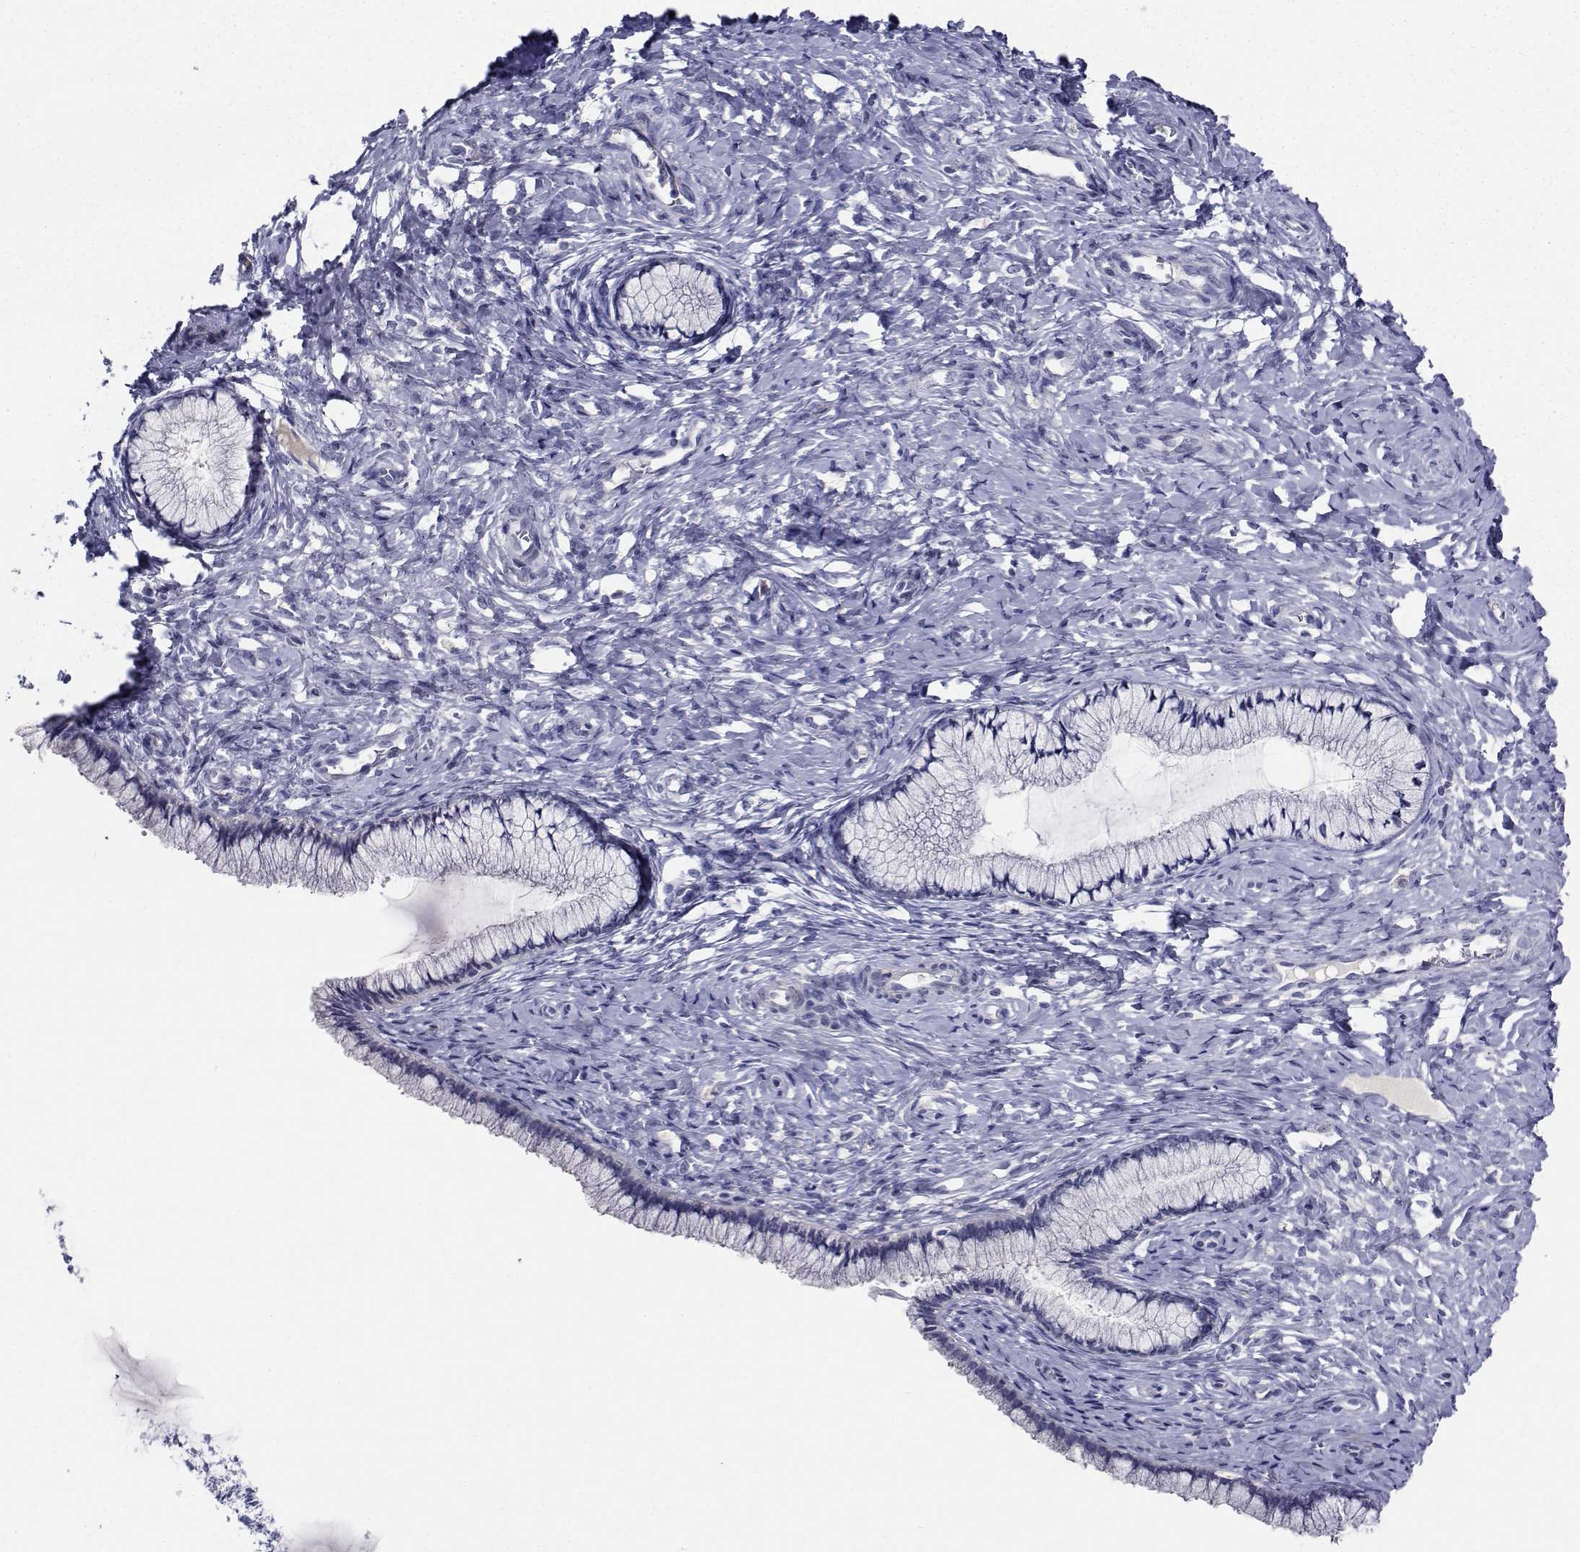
{"staining": {"intensity": "negative", "quantity": "none", "location": "none"}, "tissue": "cervix", "cell_type": "Glandular cells", "image_type": "normal", "snomed": [{"axis": "morphology", "description": "Normal tissue, NOS"}, {"axis": "topography", "description": "Cervix"}], "caption": "A histopathology image of human cervix is negative for staining in glandular cells. (Stains: DAB immunohistochemistry (IHC) with hematoxylin counter stain, Microscopy: brightfield microscopy at high magnification).", "gene": "PLXNA4", "patient": {"sex": "female", "age": 37}}